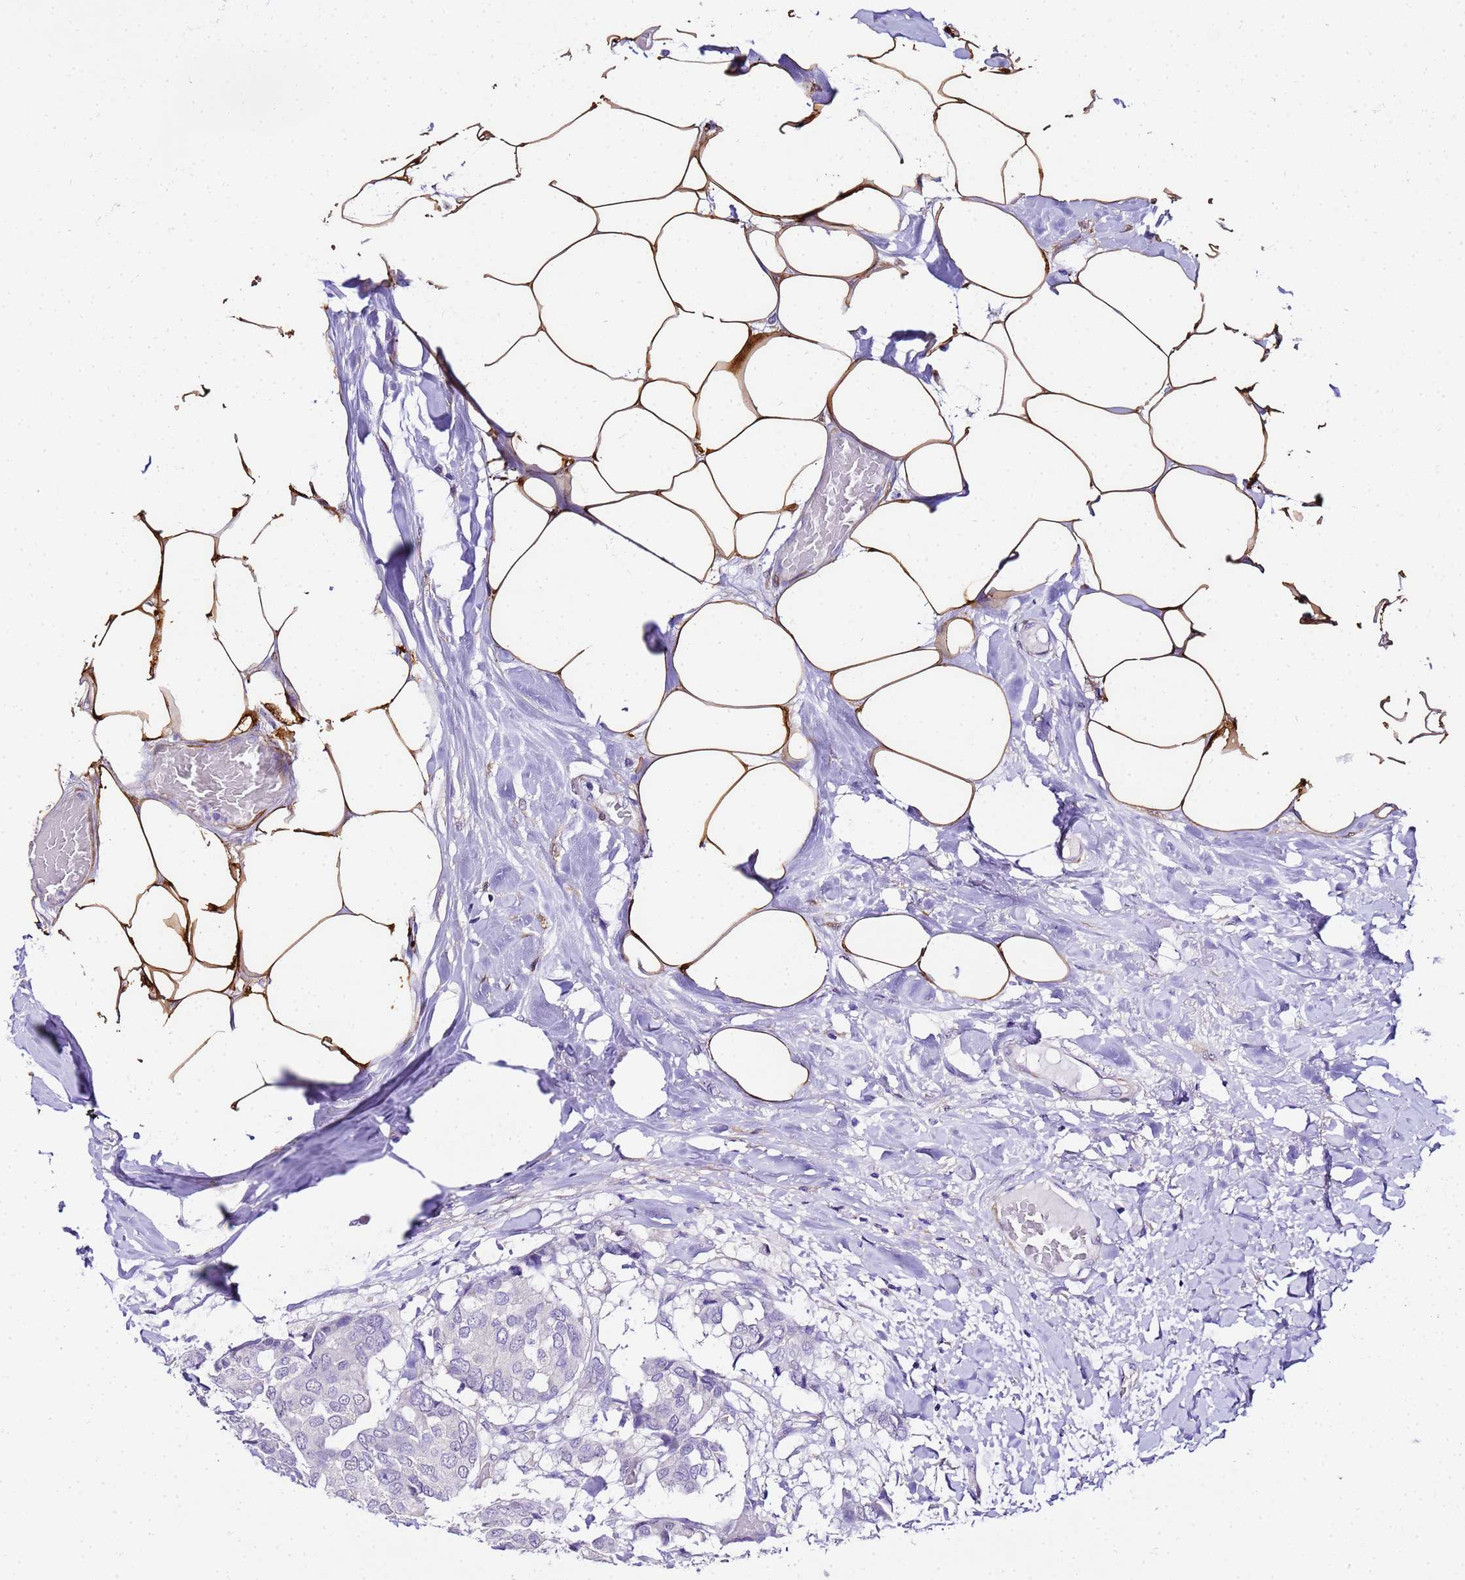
{"staining": {"intensity": "negative", "quantity": "none", "location": "none"}, "tissue": "breast cancer", "cell_type": "Tumor cells", "image_type": "cancer", "snomed": [{"axis": "morphology", "description": "Duct carcinoma"}, {"axis": "topography", "description": "Breast"}], "caption": "Immunohistochemistry (IHC) image of breast invasive ductal carcinoma stained for a protein (brown), which demonstrates no positivity in tumor cells.", "gene": "HSPB6", "patient": {"sex": "female", "age": 75}}